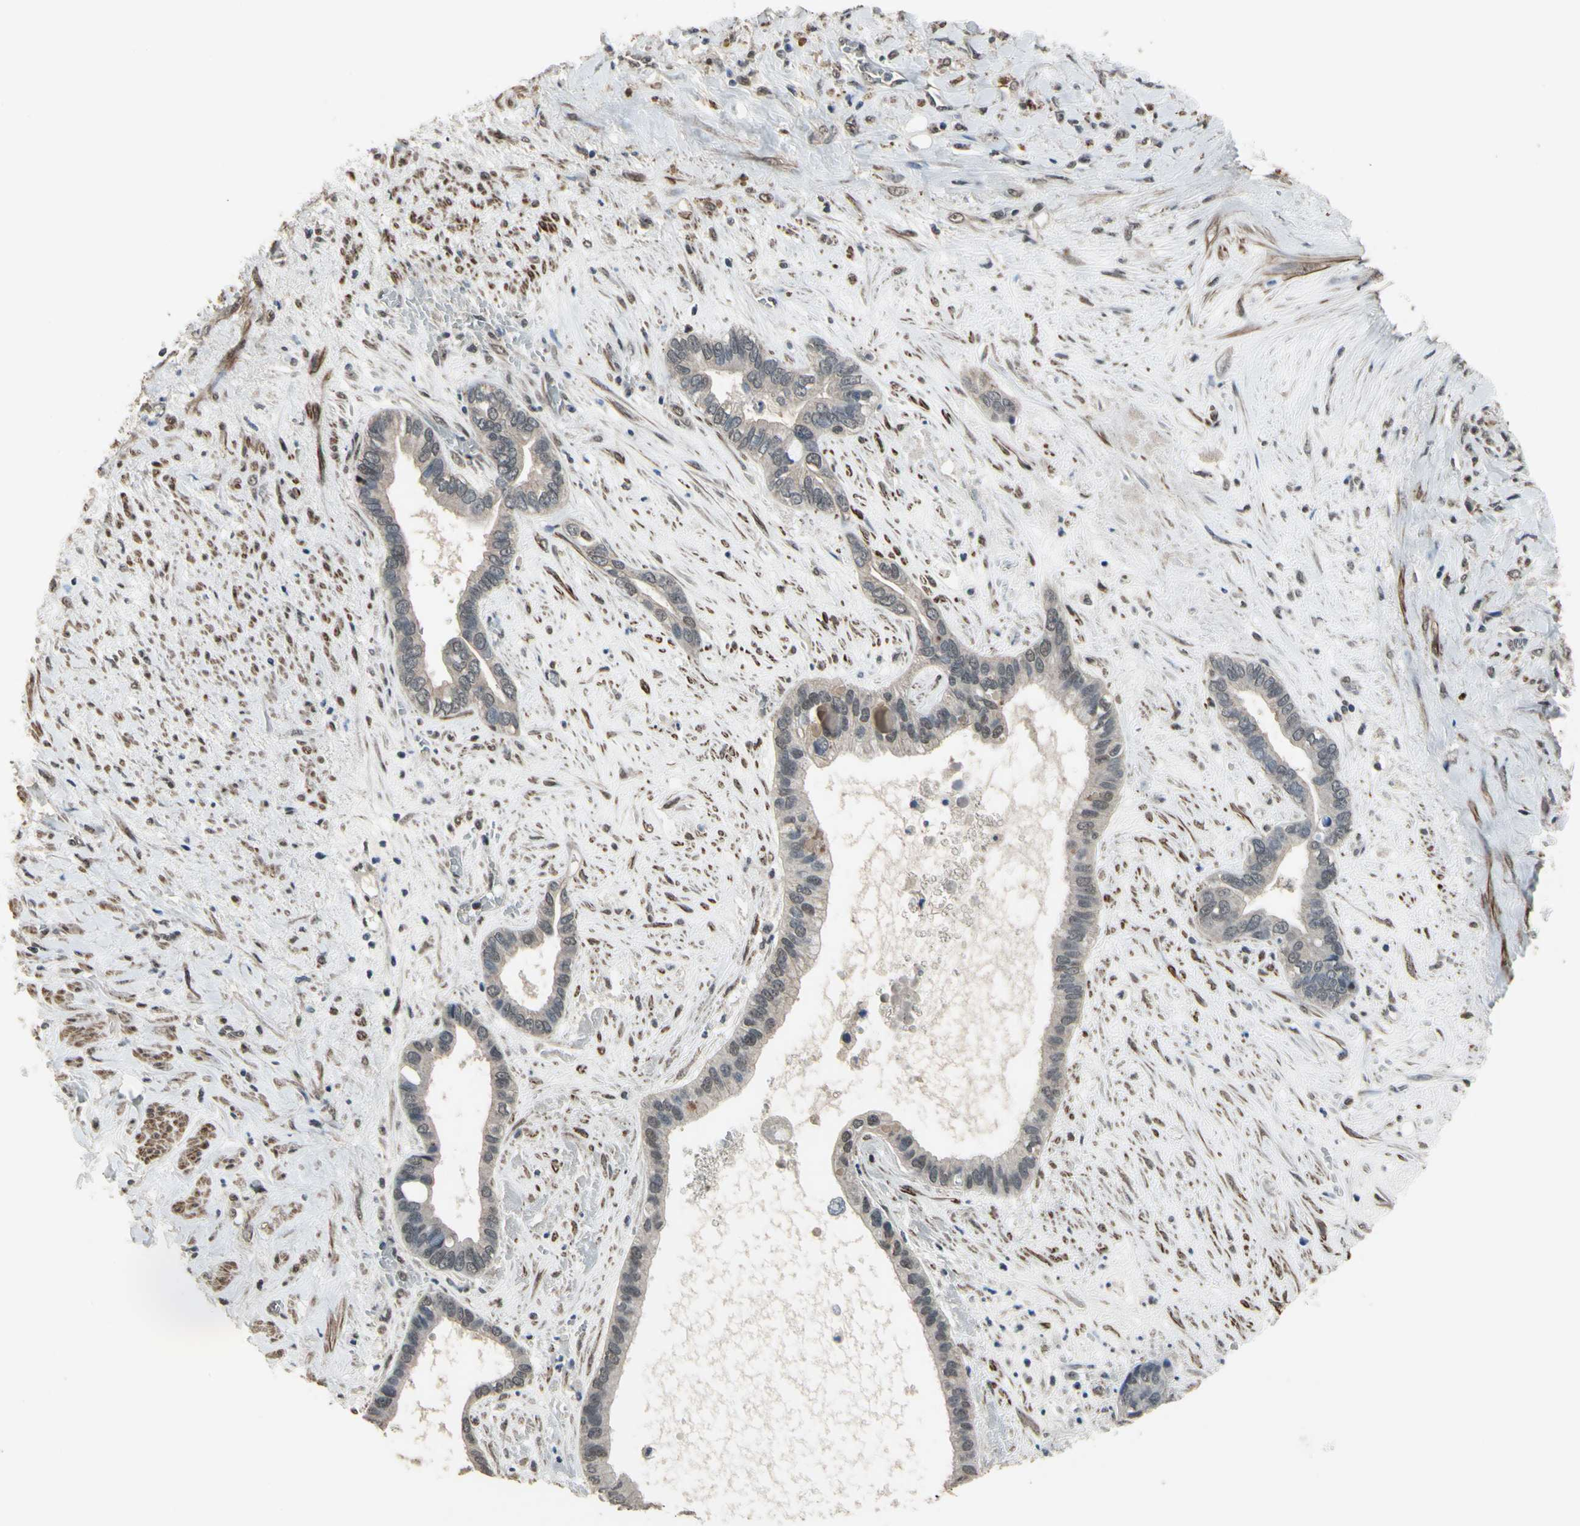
{"staining": {"intensity": "weak", "quantity": "<25%", "location": "nuclear"}, "tissue": "liver cancer", "cell_type": "Tumor cells", "image_type": "cancer", "snomed": [{"axis": "morphology", "description": "Cholangiocarcinoma"}, {"axis": "topography", "description": "Liver"}], "caption": "There is no significant positivity in tumor cells of liver cancer.", "gene": "ZNF174", "patient": {"sex": "female", "age": 65}}